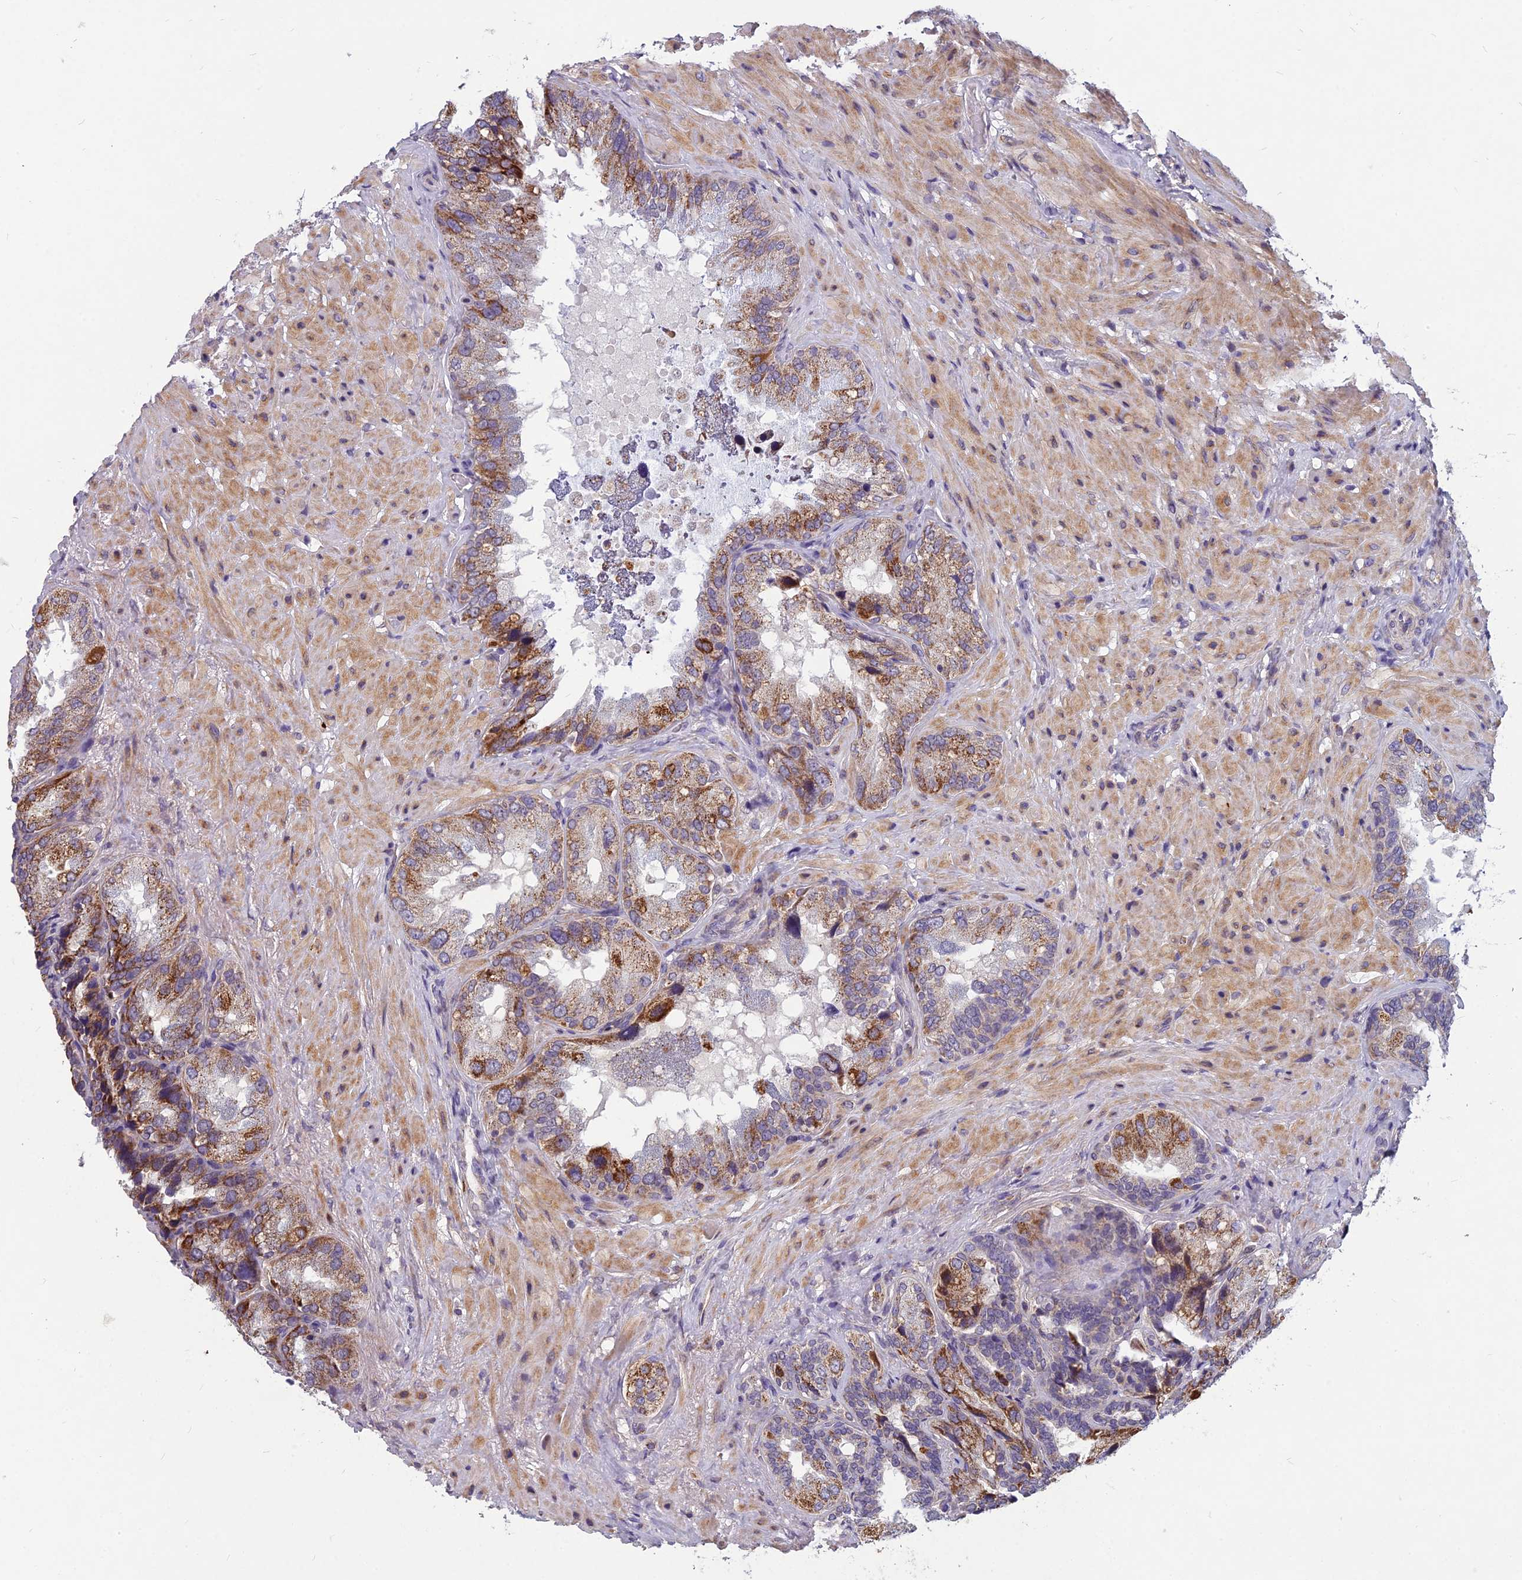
{"staining": {"intensity": "moderate", "quantity": "25%-75%", "location": "cytoplasmic/membranous"}, "tissue": "seminal vesicle", "cell_type": "Glandular cells", "image_type": "normal", "snomed": [{"axis": "morphology", "description": "Normal tissue, NOS"}, {"axis": "topography", "description": "Seminal veicle"}, {"axis": "topography", "description": "Peripheral nerve tissue"}], "caption": "The immunohistochemical stain labels moderate cytoplasmic/membranous staining in glandular cells of unremarkable seminal vesicle. Immunohistochemistry (ihc) stains the protein in brown and the nuclei are stained blue.", "gene": "ENSG00000188897", "patient": {"sex": "male", "age": 63}}